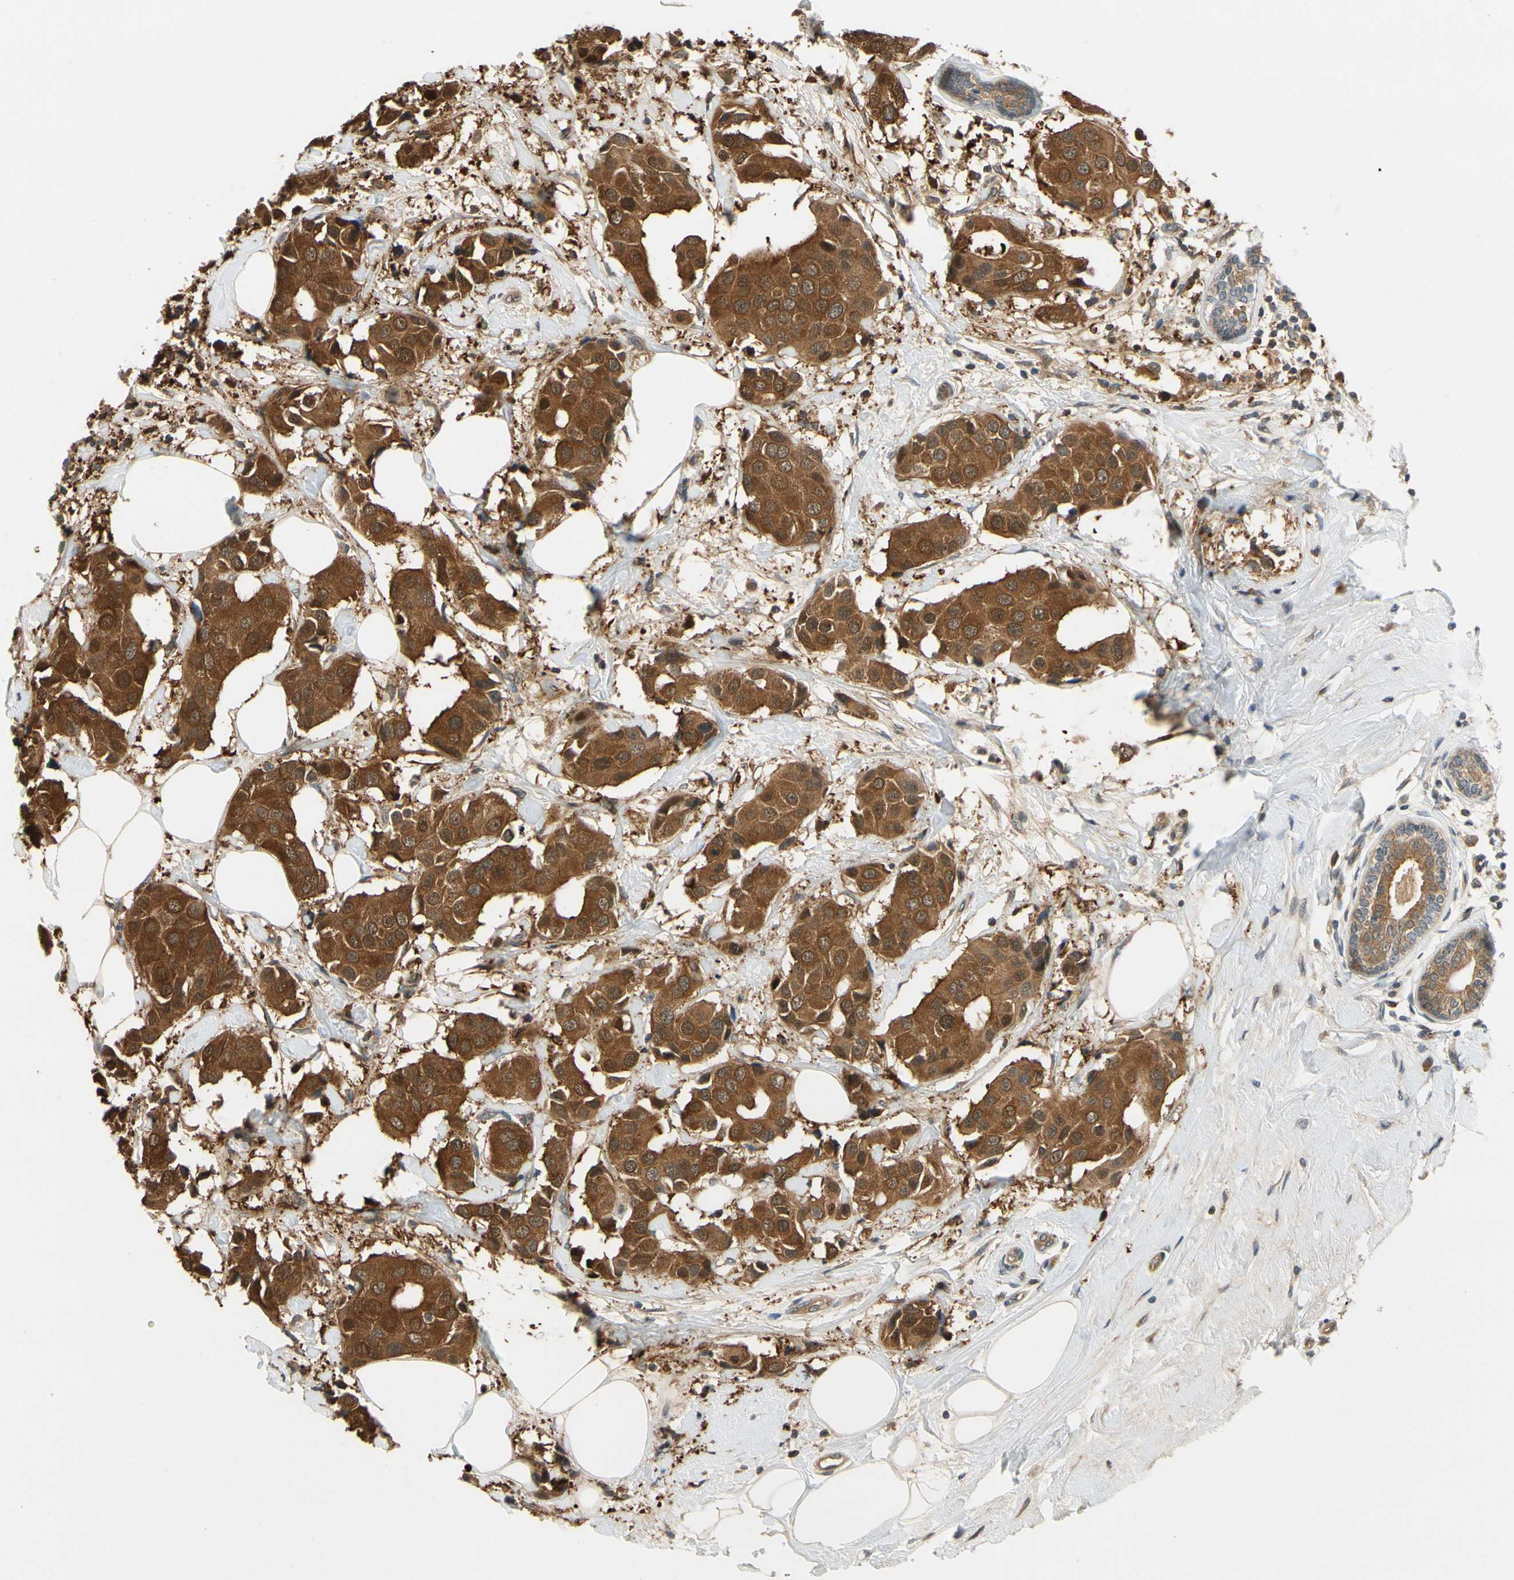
{"staining": {"intensity": "strong", "quantity": ">75%", "location": "cytoplasmic/membranous"}, "tissue": "breast cancer", "cell_type": "Tumor cells", "image_type": "cancer", "snomed": [{"axis": "morphology", "description": "Normal tissue, NOS"}, {"axis": "morphology", "description": "Duct carcinoma"}, {"axis": "topography", "description": "Breast"}], "caption": "A brown stain shows strong cytoplasmic/membranous expression of a protein in human intraductal carcinoma (breast) tumor cells. The staining was performed using DAB (3,3'-diaminobenzidine), with brown indicating positive protein expression. Nuclei are stained blue with hematoxylin.", "gene": "TDRP", "patient": {"sex": "female", "age": 39}}